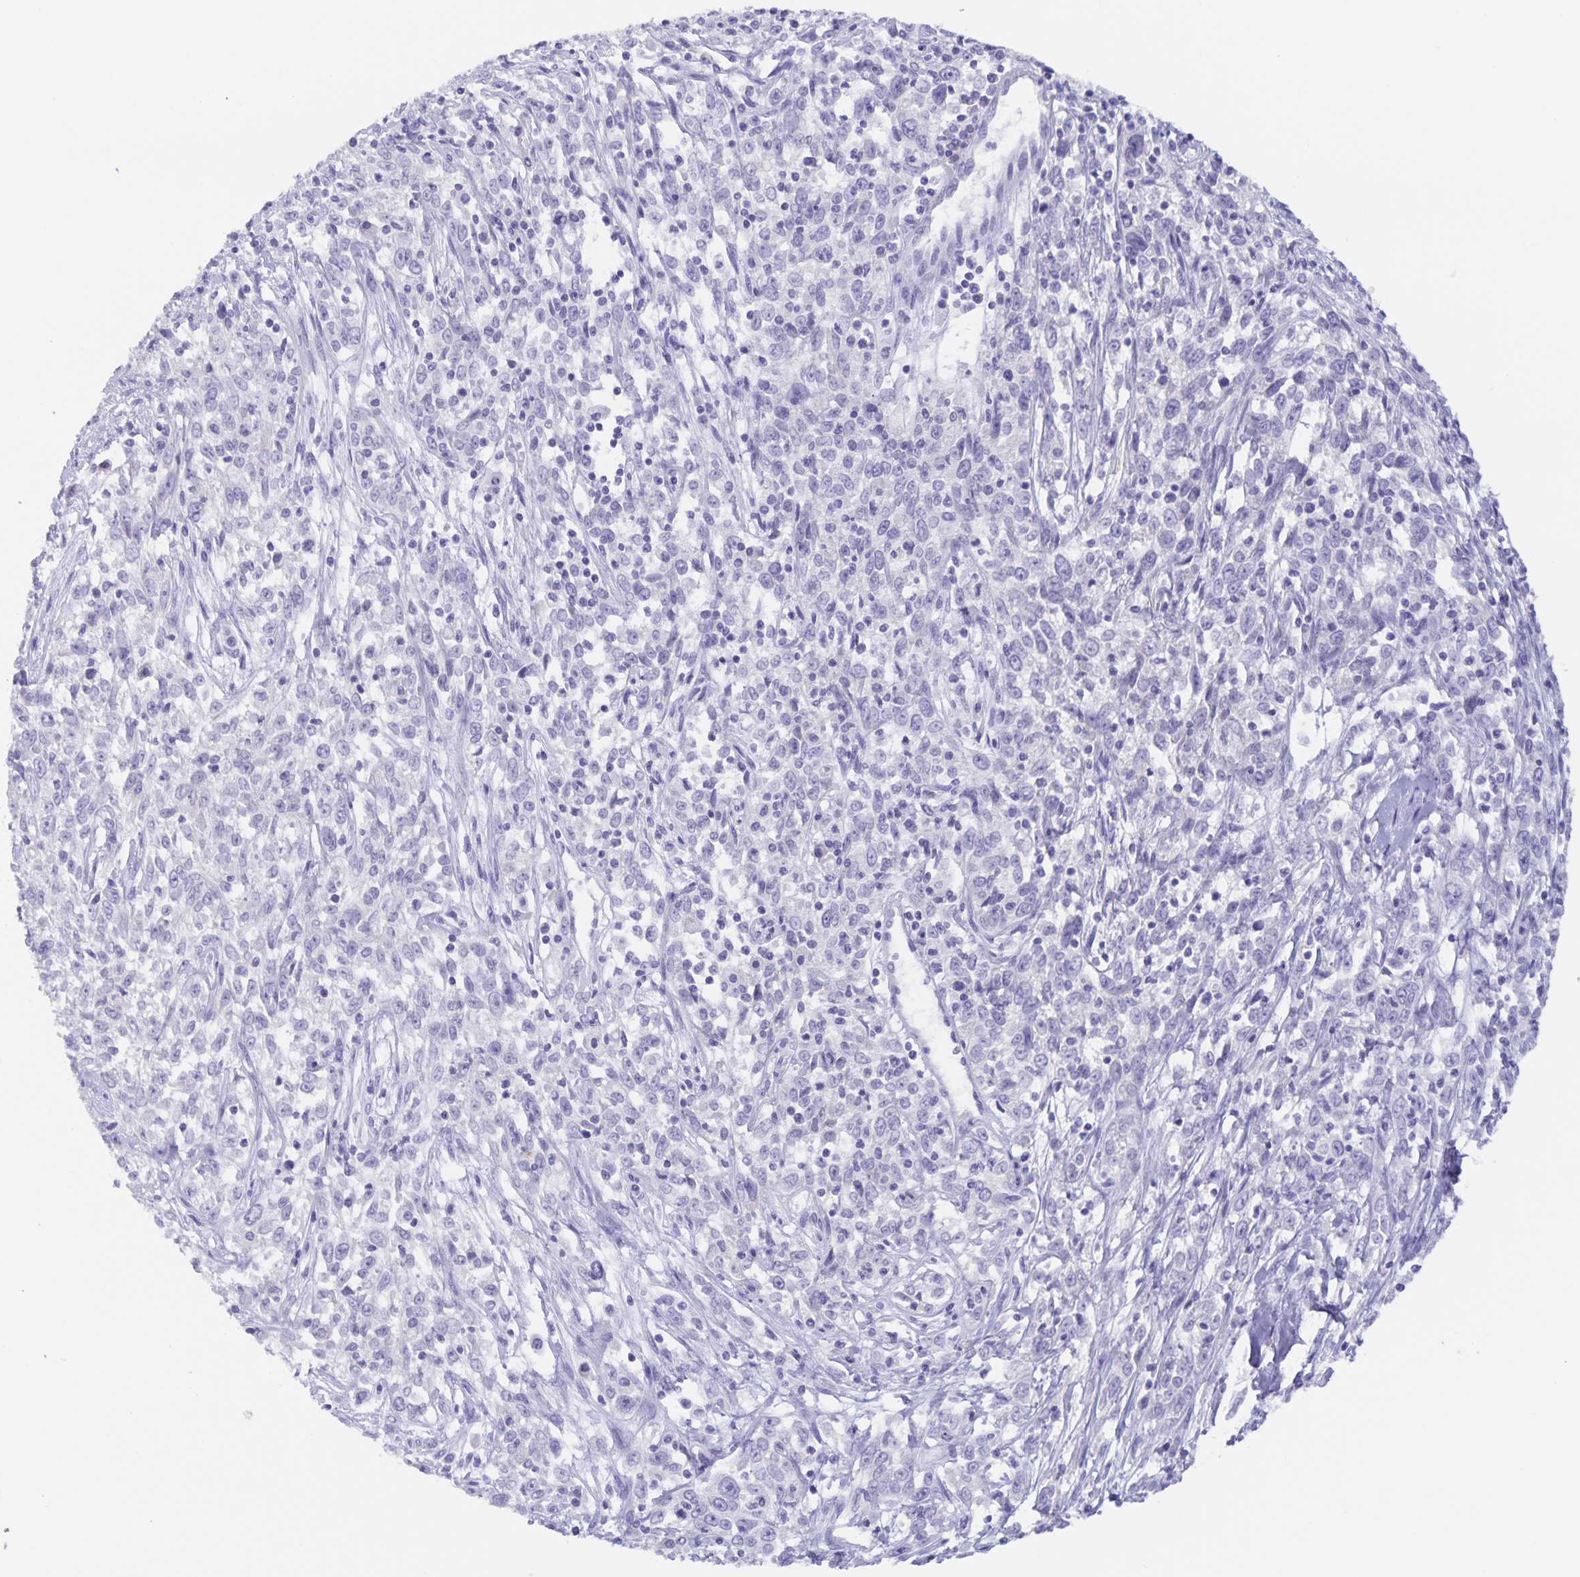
{"staining": {"intensity": "negative", "quantity": "none", "location": "none"}, "tissue": "cervical cancer", "cell_type": "Tumor cells", "image_type": "cancer", "snomed": [{"axis": "morphology", "description": "Adenocarcinoma, NOS"}, {"axis": "topography", "description": "Cervix"}], "caption": "Protein analysis of cervical adenocarcinoma exhibits no significant positivity in tumor cells.", "gene": "AQP4", "patient": {"sex": "female", "age": 40}}